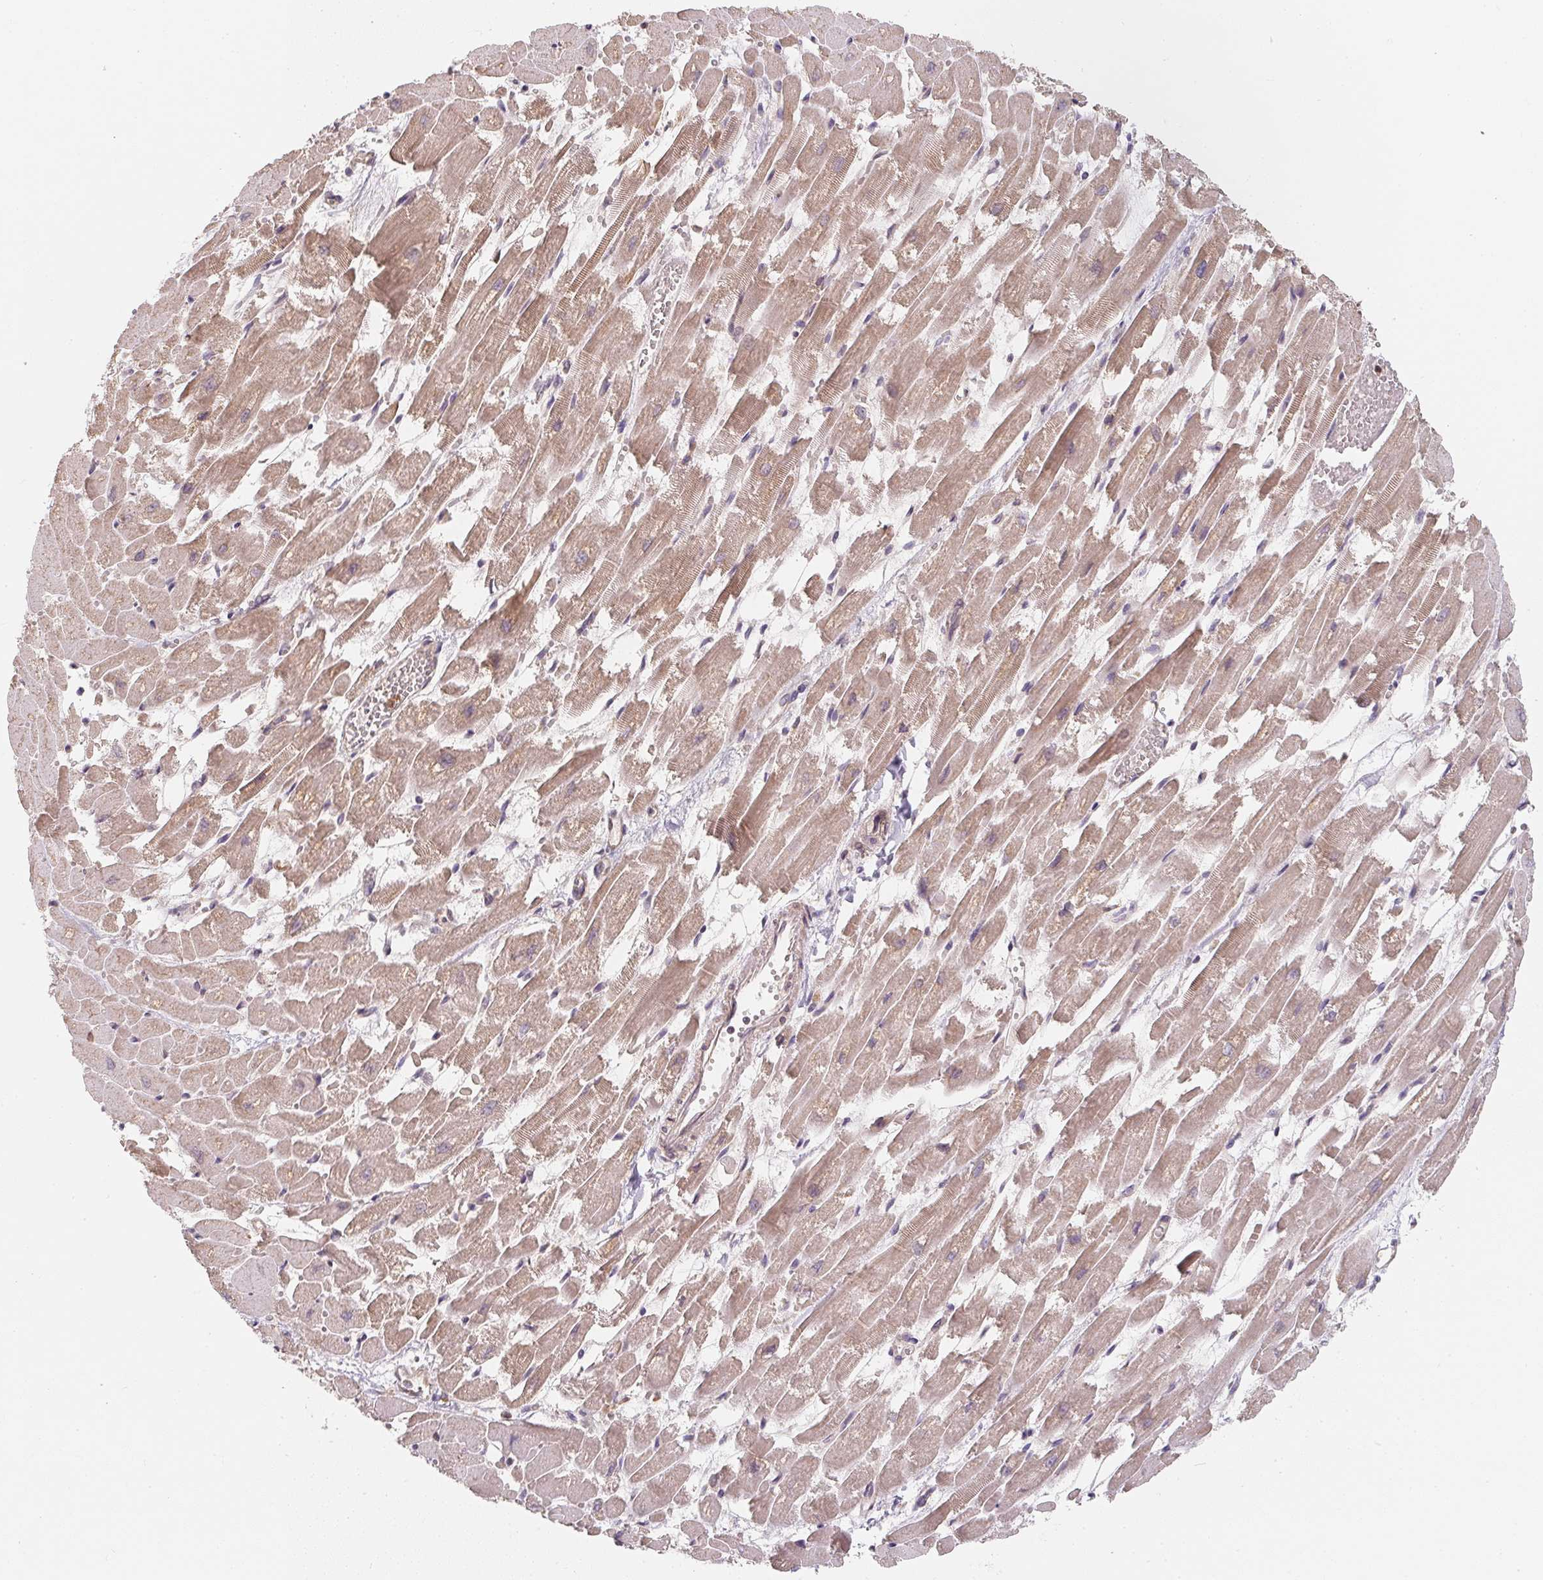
{"staining": {"intensity": "weak", "quantity": "25%-75%", "location": "cytoplasmic/membranous,nuclear"}, "tissue": "heart muscle", "cell_type": "Cardiomyocytes", "image_type": "normal", "snomed": [{"axis": "morphology", "description": "Normal tissue, NOS"}, {"axis": "topography", "description": "Heart"}], "caption": "Immunohistochemical staining of benign human heart muscle displays weak cytoplasmic/membranous,nuclear protein positivity in about 25%-75% of cardiomyocytes.", "gene": "ANKRD13A", "patient": {"sex": "female", "age": 52}}